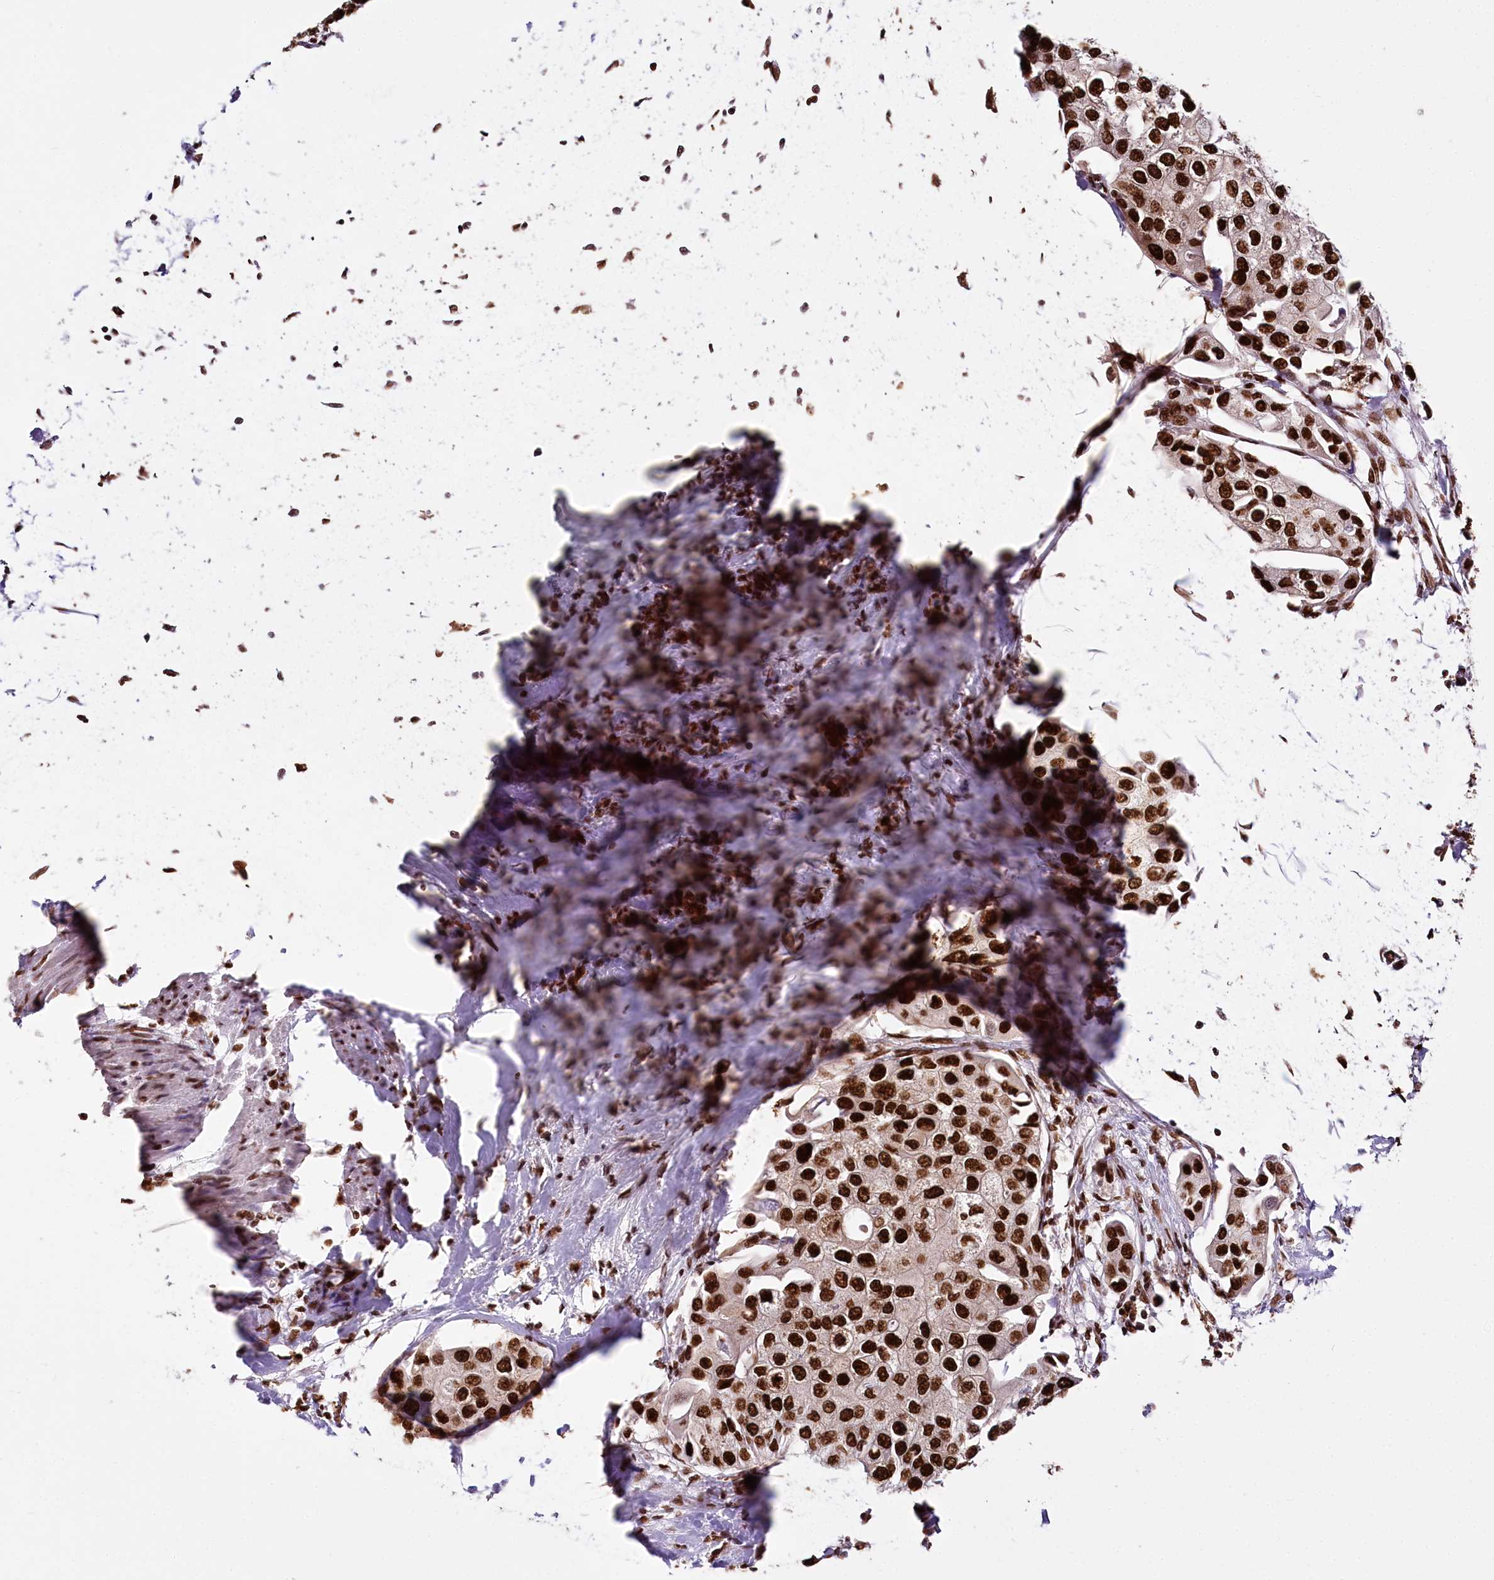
{"staining": {"intensity": "strong", "quantity": ">75%", "location": "nuclear"}, "tissue": "urothelial cancer", "cell_type": "Tumor cells", "image_type": "cancer", "snomed": [{"axis": "morphology", "description": "Urothelial carcinoma, High grade"}, {"axis": "topography", "description": "Urinary bladder"}], "caption": "A brown stain highlights strong nuclear expression of a protein in high-grade urothelial carcinoma tumor cells. Immunohistochemistry (ihc) stains the protein of interest in brown and the nuclei are stained blue.", "gene": "SMARCE1", "patient": {"sex": "male", "age": 64}}